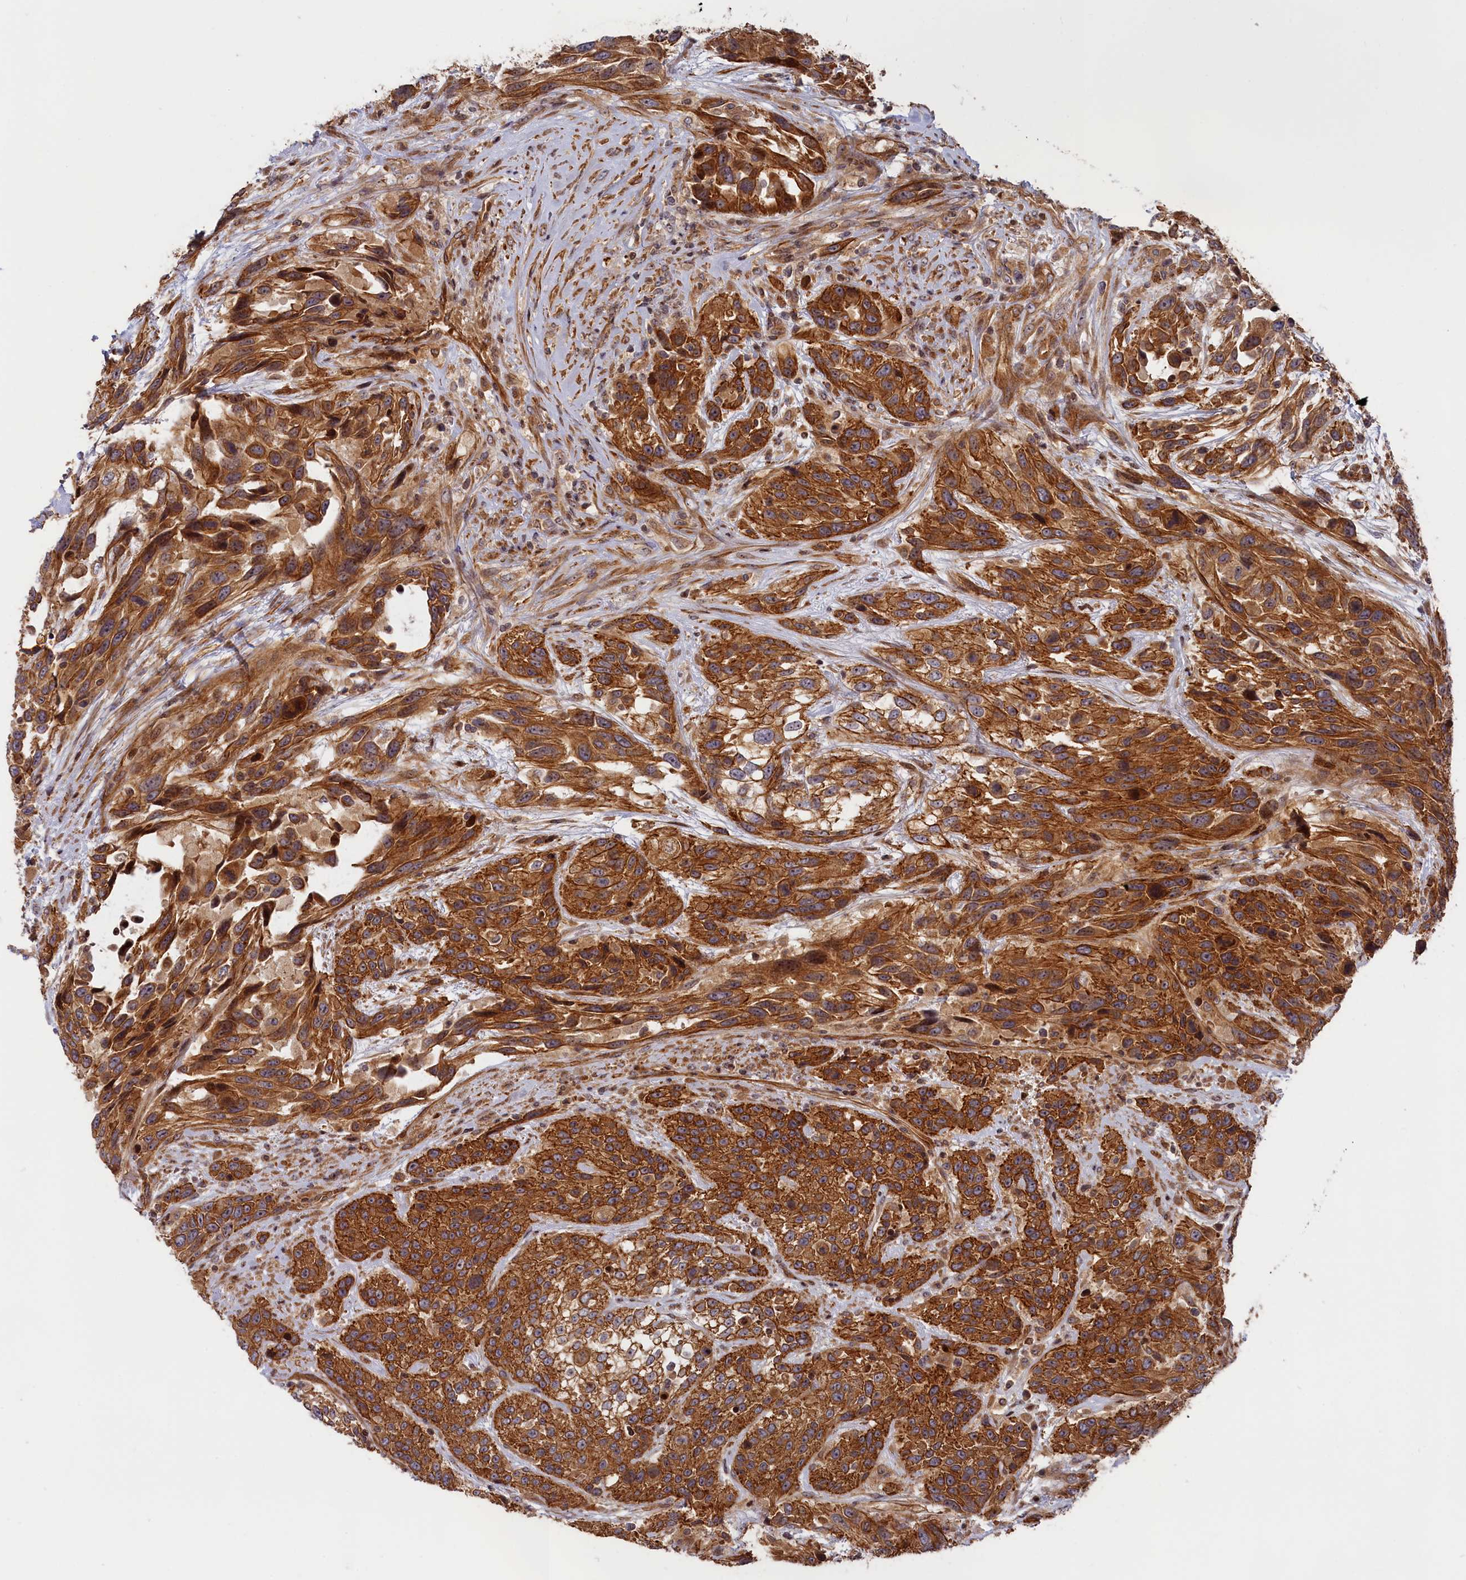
{"staining": {"intensity": "strong", "quantity": ">75%", "location": "cytoplasmic/membranous"}, "tissue": "urothelial cancer", "cell_type": "Tumor cells", "image_type": "cancer", "snomed": [{"axis": "morphology", "description": "Urothelial carcinoma, High grade"}, {"axis": "topography", "description": "Urinary bladder"}], "caption": "Human urothelial cancer stained for a protein (brown) demonstrates strong cytoplasmic/membranous positive expression in approximately >75% of tumor cells.", "gene": "CEP44", "patient": {"sex": "female", "age": 70}}